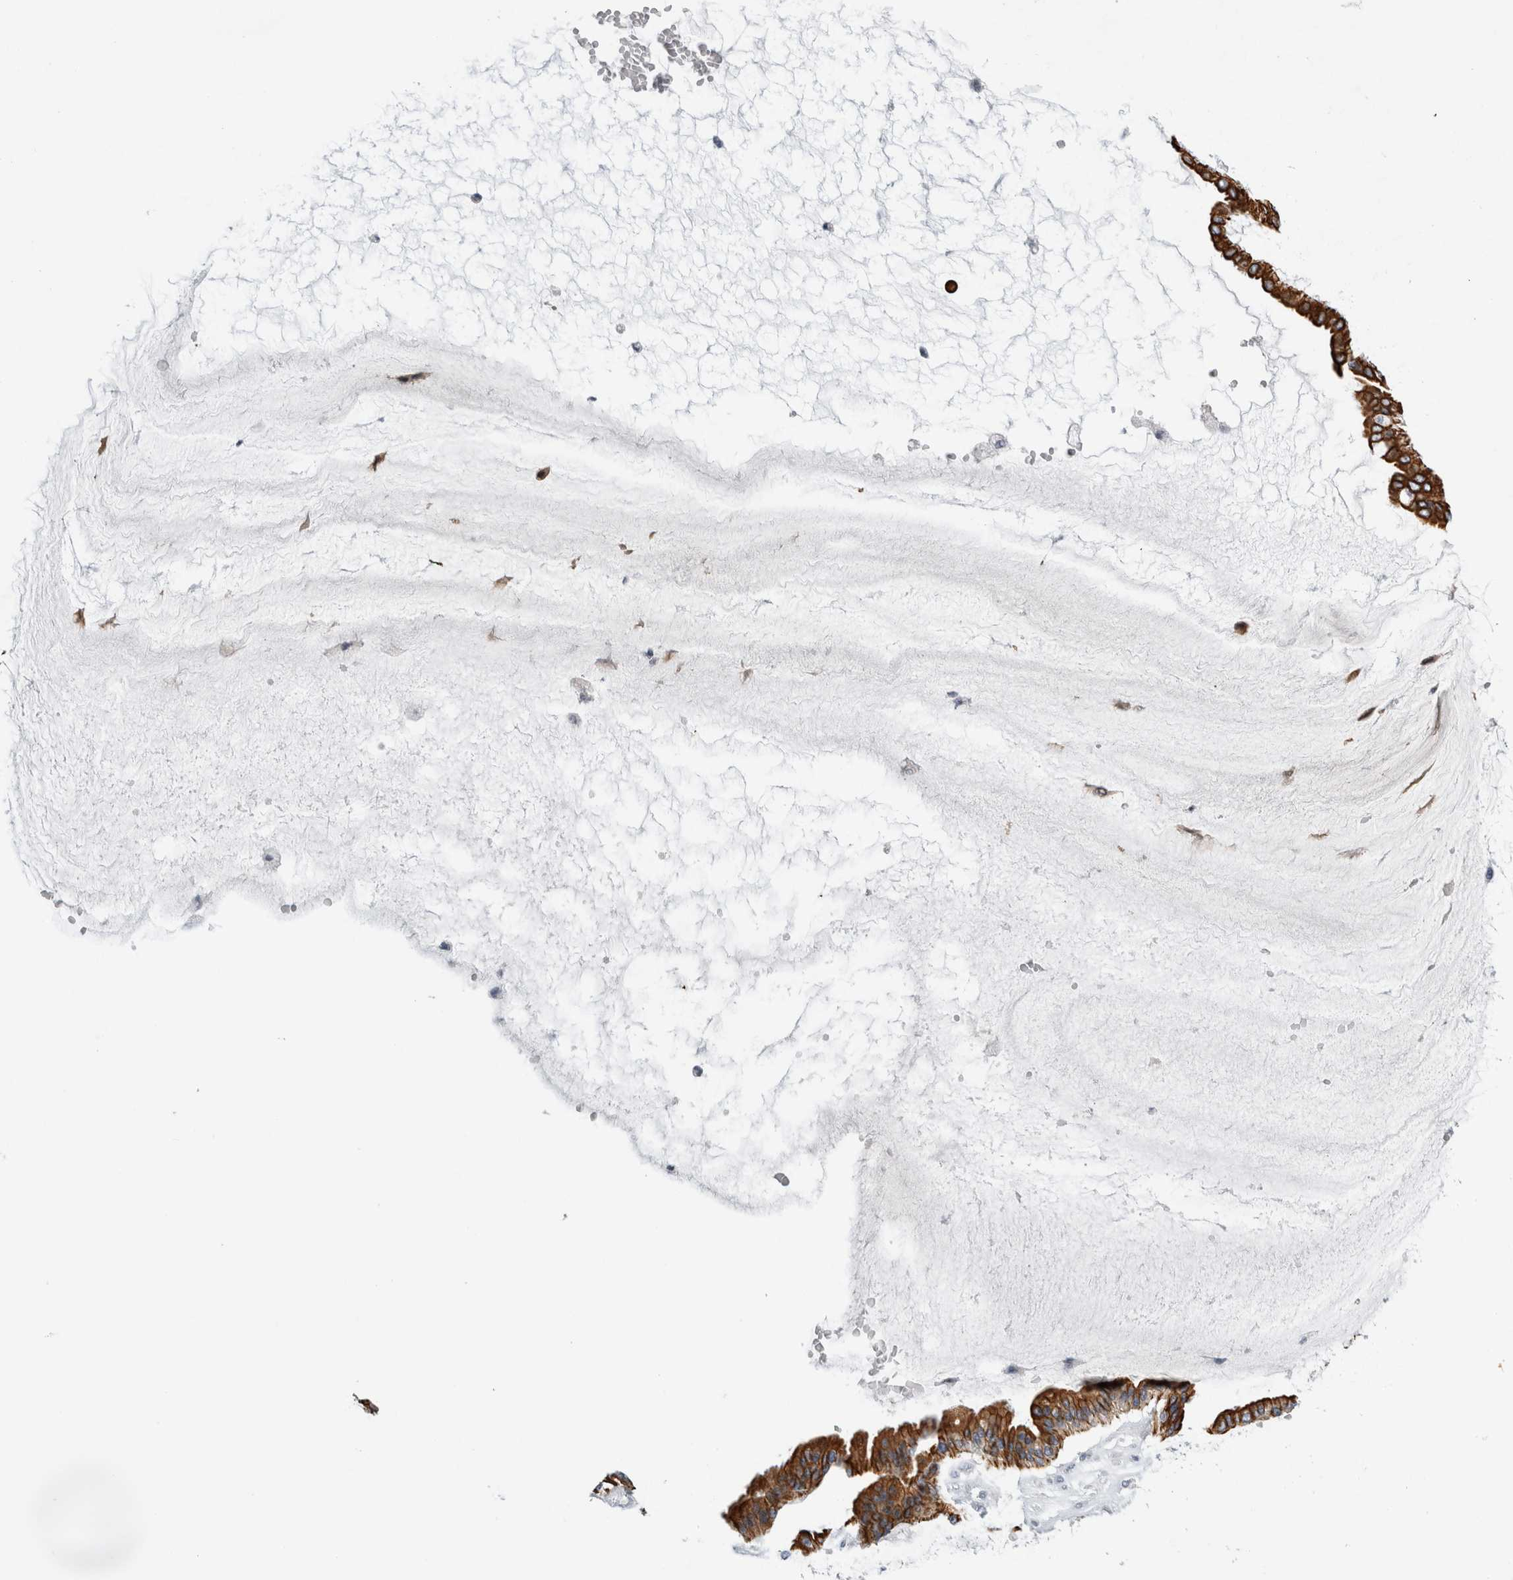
{"staining": {"intensity": "strong", "quantity": ">75%", "location": "cytoplasmic/membranous"}, "tissue": "ovarian cancer", "cell_type": "Tumor cells", "image_type": "cancer", "snomed": [{"axis": "morphology", "description": "Cystadenocarcinoma, mucinous, NOS"}, {"axis": "topography", "description": "Ovary"}], "caption": "Brown immunohistochemical staining in human ovarian cancer (mucinous cystadenocarcinoma) demonstrates strong cytoplasmic/membranous positivity in approximately >75% of tumor cells. The staining was performed using DAB, with brown indicating positive protein expression. Nuclei are stained blue with hematoxylin.", "gene": "SLC20A2", "patient": {"sex": "female", "age": 73}}